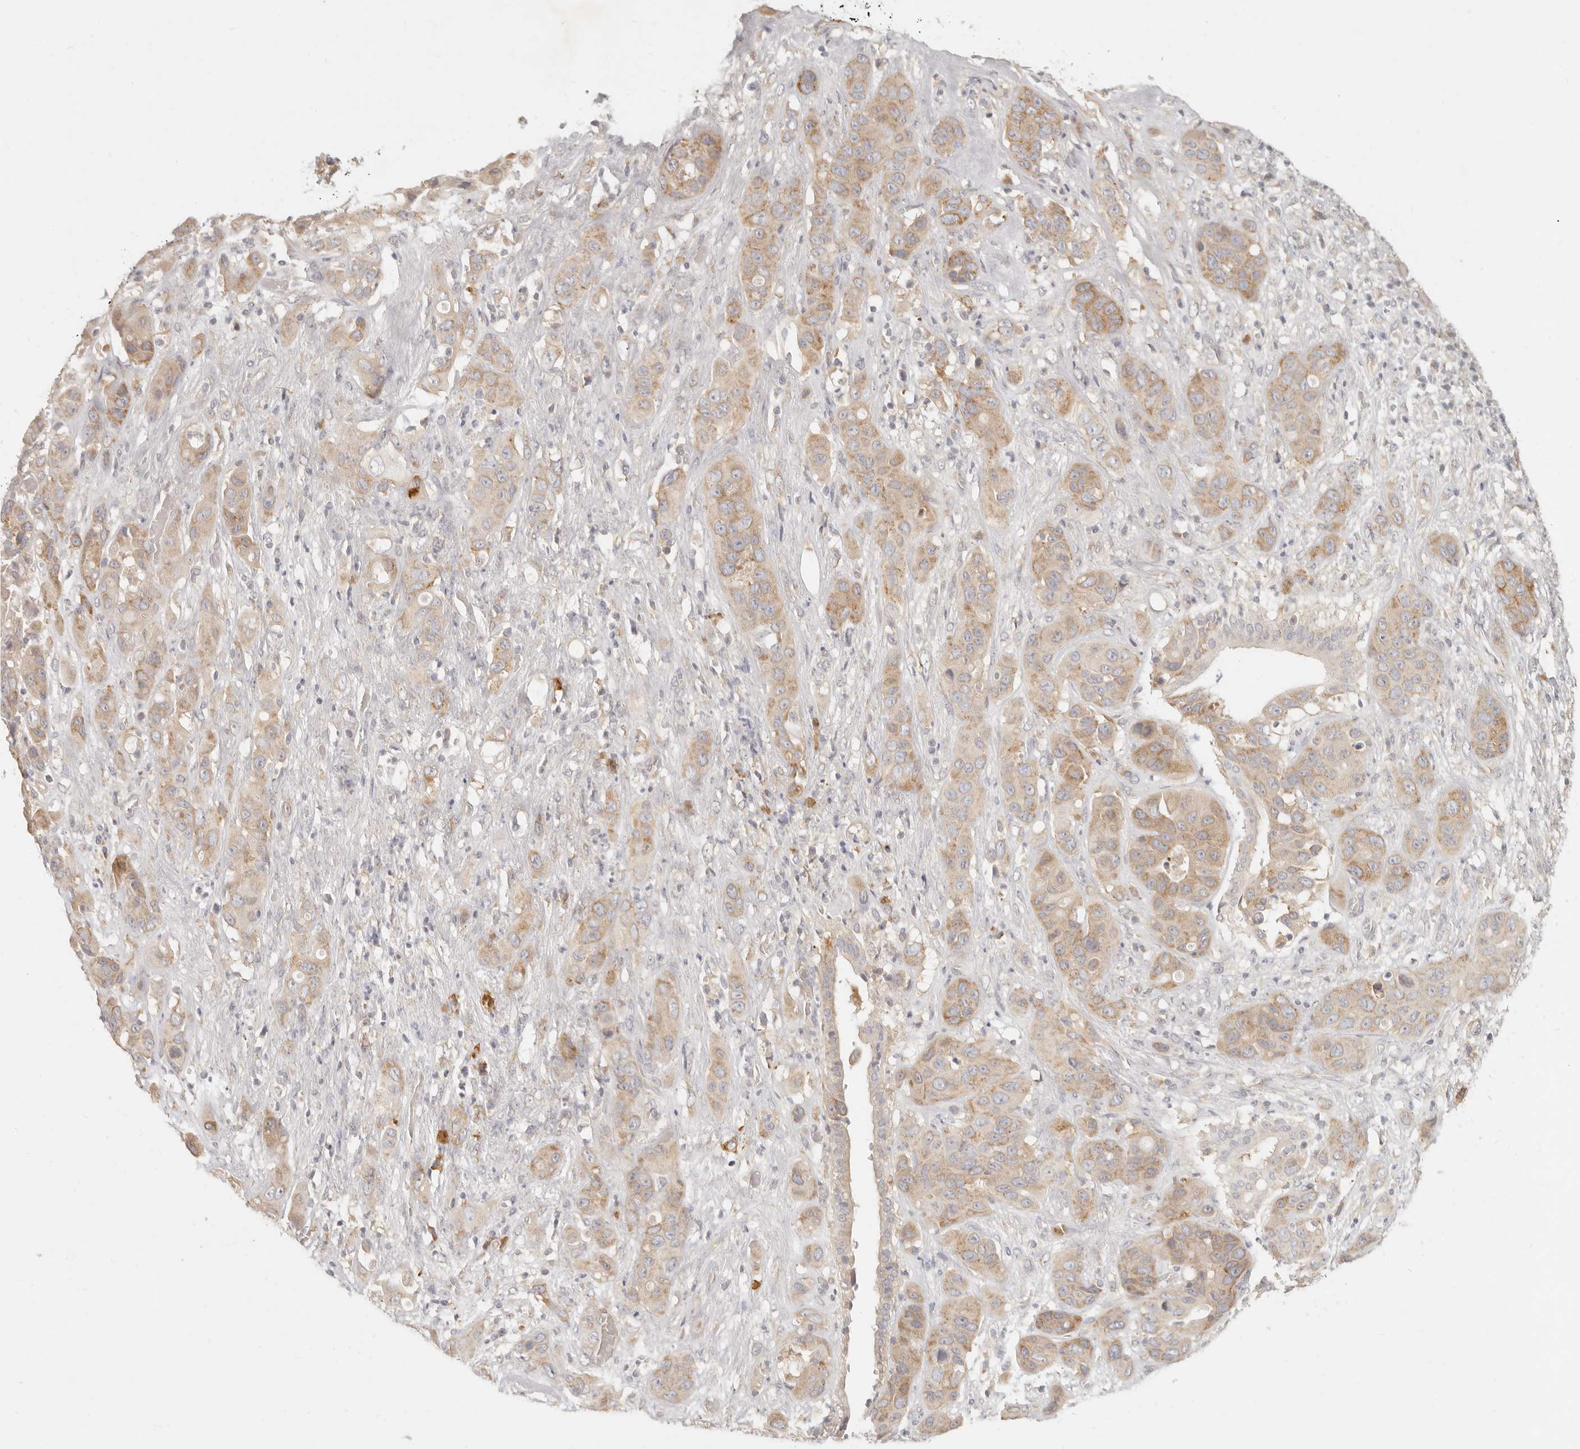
{"staining": {"intensity": "moderate", "quantity": ">75%", "location": "cytoplasmic/membranous"}, "tissue": "liver cancer", "cell_type": "Tumor cells", "image_type": "cancer", "snomed": [{"axis": "morphology", "description": "Cholangiocarcinoma"}, {"axis": "topography", "description": "Liver"}], "caption": "Protein expression analysis of liver cholangiocarcinoma exhibits moderate cytoplasmic/membranous staining in approximately >75% of tumor cells. (Stains: DAB (3,3'-diaminobenzidine) in brown, nuclei in blue, Microscopy: brightfield microscopy at high magnification).", "gene": "PABPC4", "patient": {"sex": "female", "age": 52}}